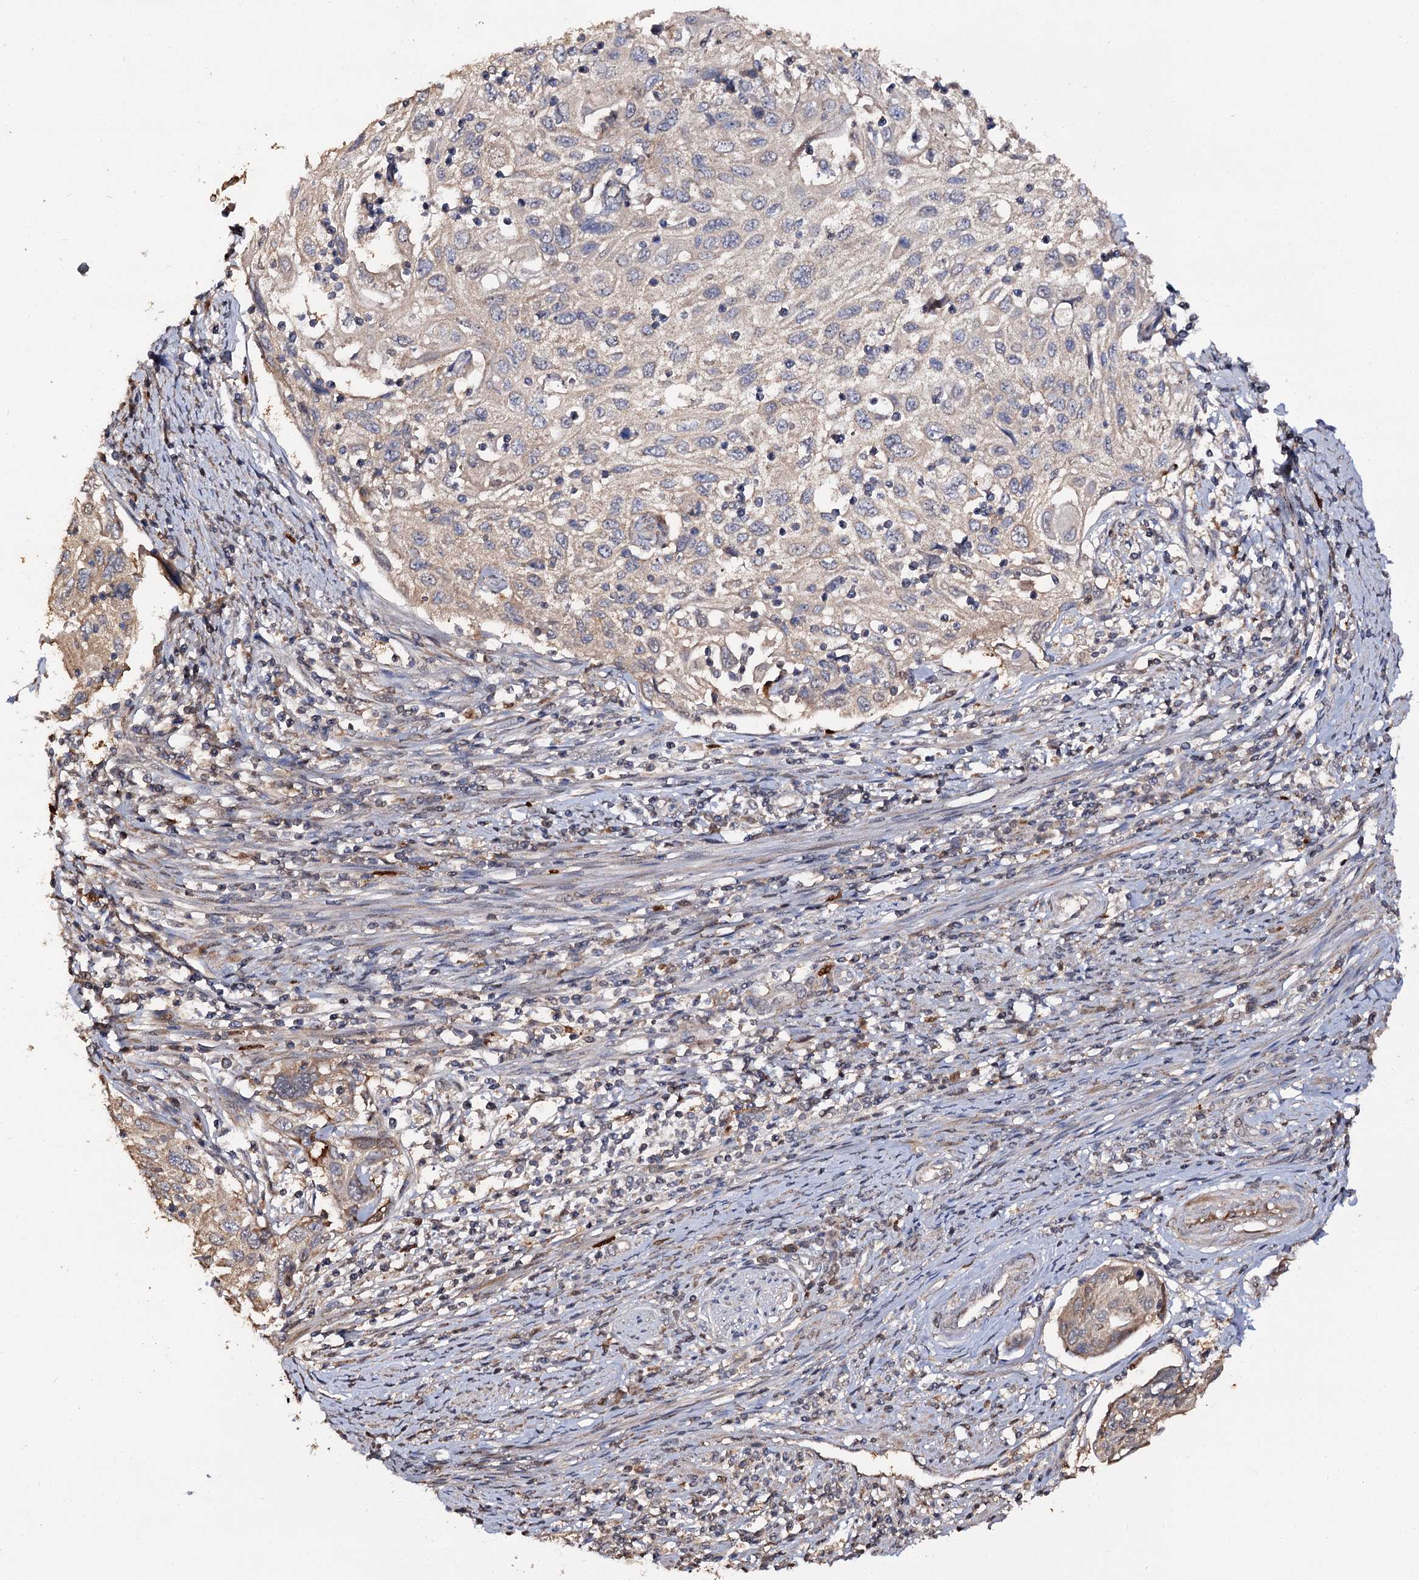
{"staining": {"intensity": "weak", "quantity": "25%-75%", "location": "cytoplasmic/membranous"}, "tissue": "cervical cancer", "cell_type": "Tumor cells", "image_type": "cancer", "snomed": [{"axis": "morphology", "description": "Squamous cell carcinoma, NOS"}, {"axis": "topography", "description": "Cervix"}], "caption": "Human cervical cancer stained for a protein (brown) exhibits weak cytoplasmic/membranous positive positivity in approximately 25%-75% of tumor cells.", "gene": "ARL13A", "patient": {"sex": "female", "age": 70}}